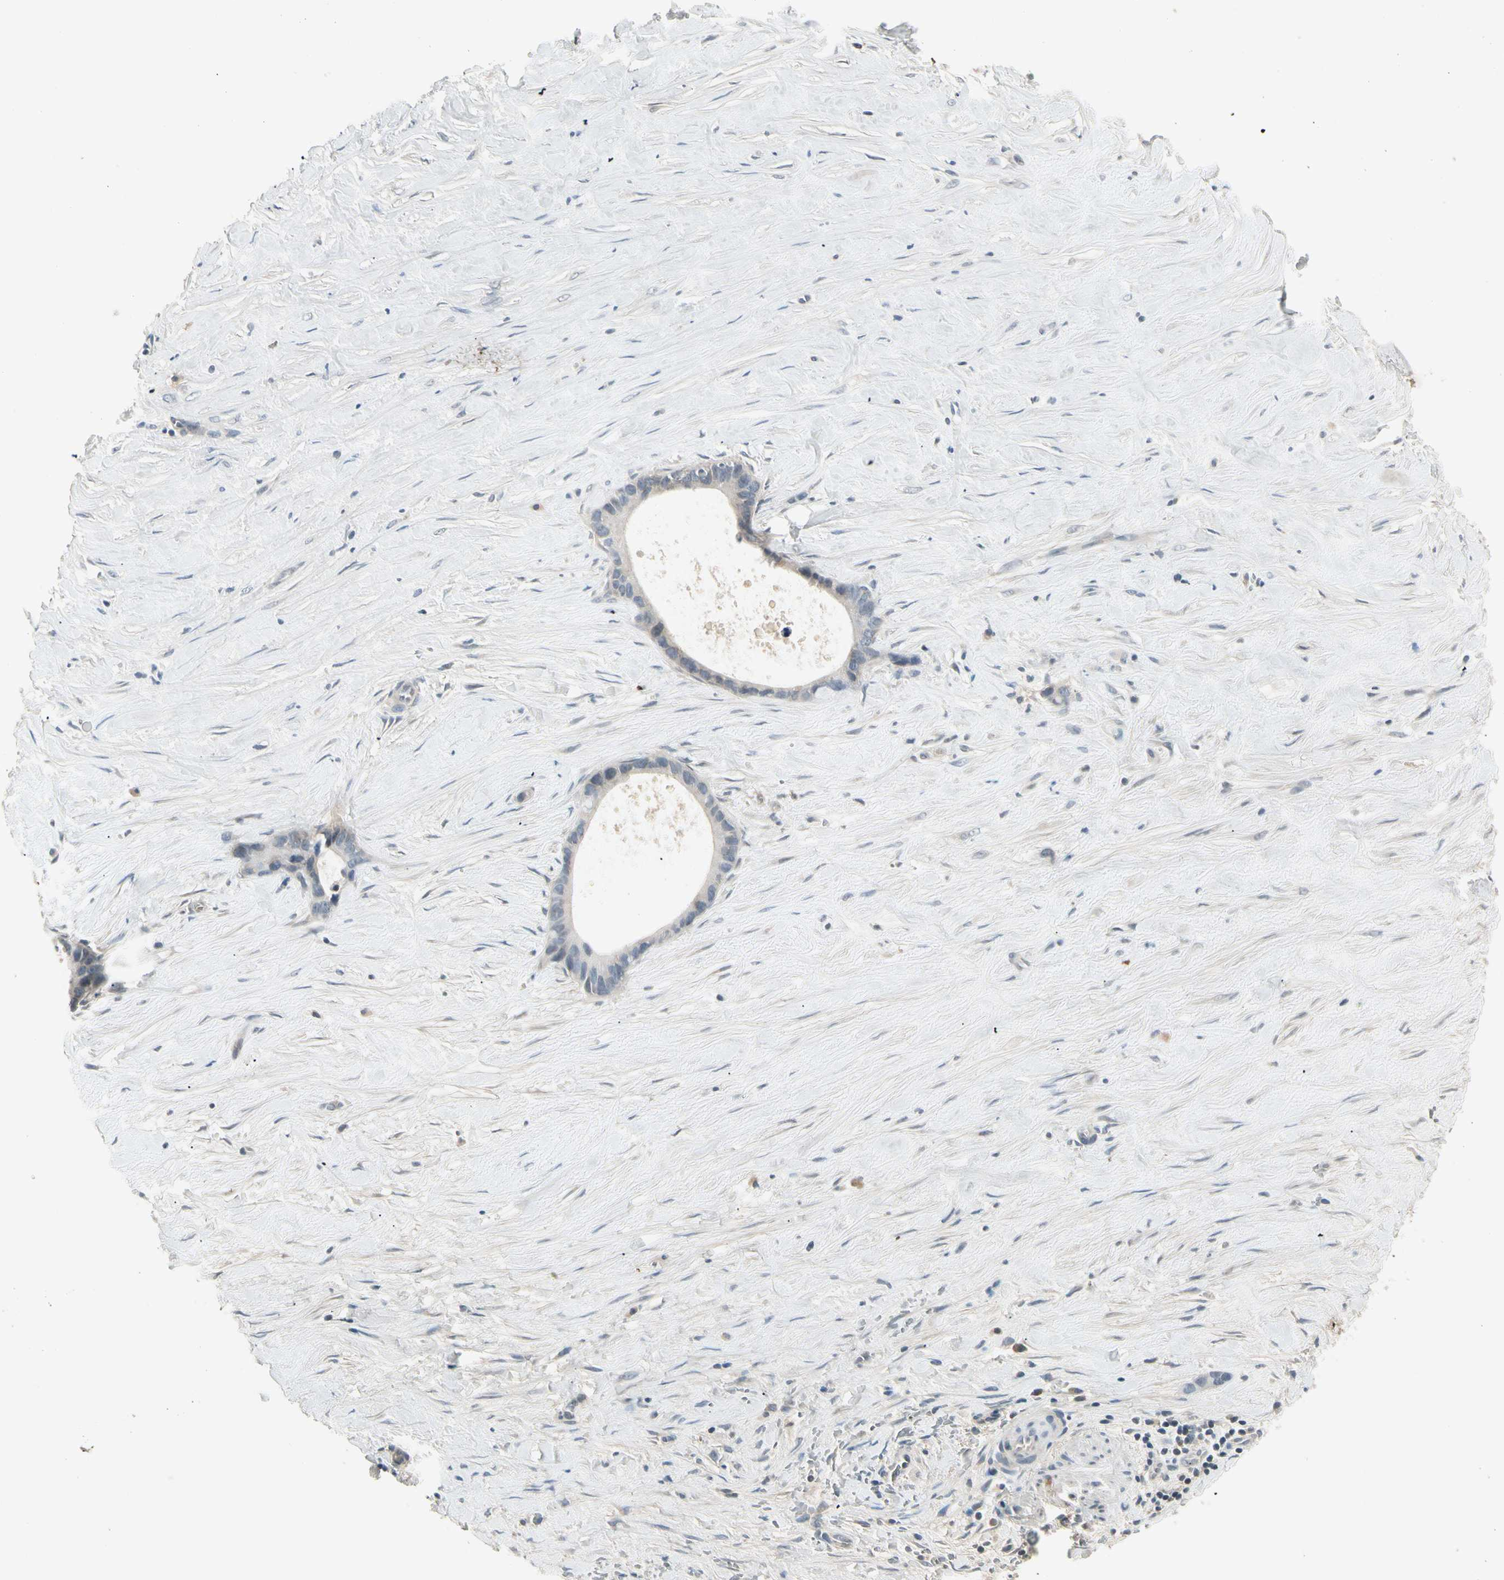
{"staining": {"intensity": "weak", "quantity": "<25%", "location": "cytoplasmic/membranous"}, "tissue": "liver cancer", "cell_type": "Tumor cells", "image_type": "cancer", "snomed": [{"axis": "morphology", "description": "Cholangiocarcinoma"}, {"axis": "topography", "description": "Liver"}], "caption": "Tumor cells show no significant staining in liver cancer.", "gene": "CCL4", "patient": {"sex": "female", "age": 55}}